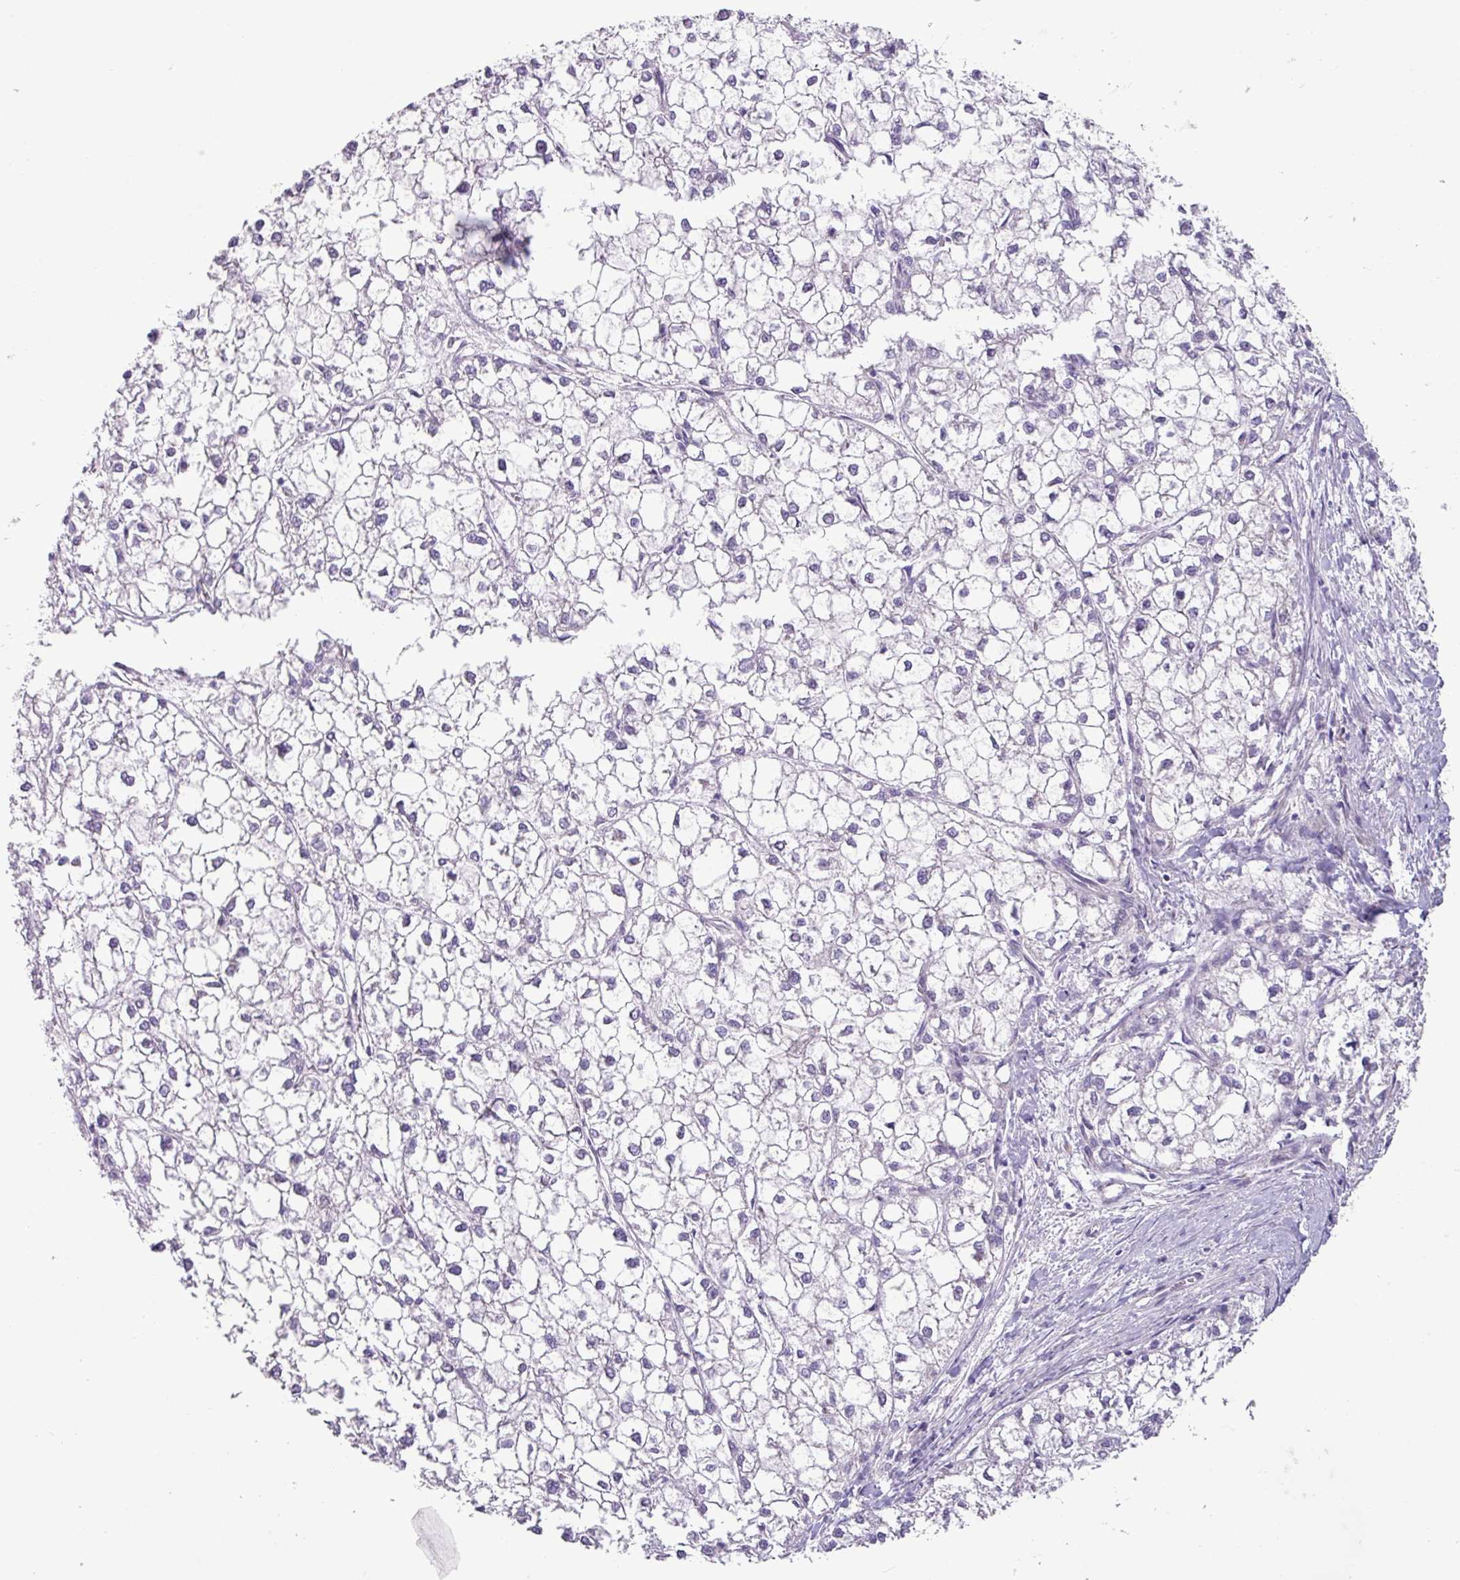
{"staining": {"intensity": "negative", "quantity": "none", "location": "none"}, "tissue": "liver cancer", "cell_type": "Tumor cells", "image_type": "cancer", "snomed": [{"axis": "morphology", "description": "Carcinoma, Hepatocellular, NOS"}, {"axis": "topography", "description": "Liver"}], "caption": "Liver hepatocellular carcinoma was stained to show a protein in brown. There is no significant staining in tumor cells.", "gene": "STIMATE", "patient": {"sex": "female", "age": 43}}